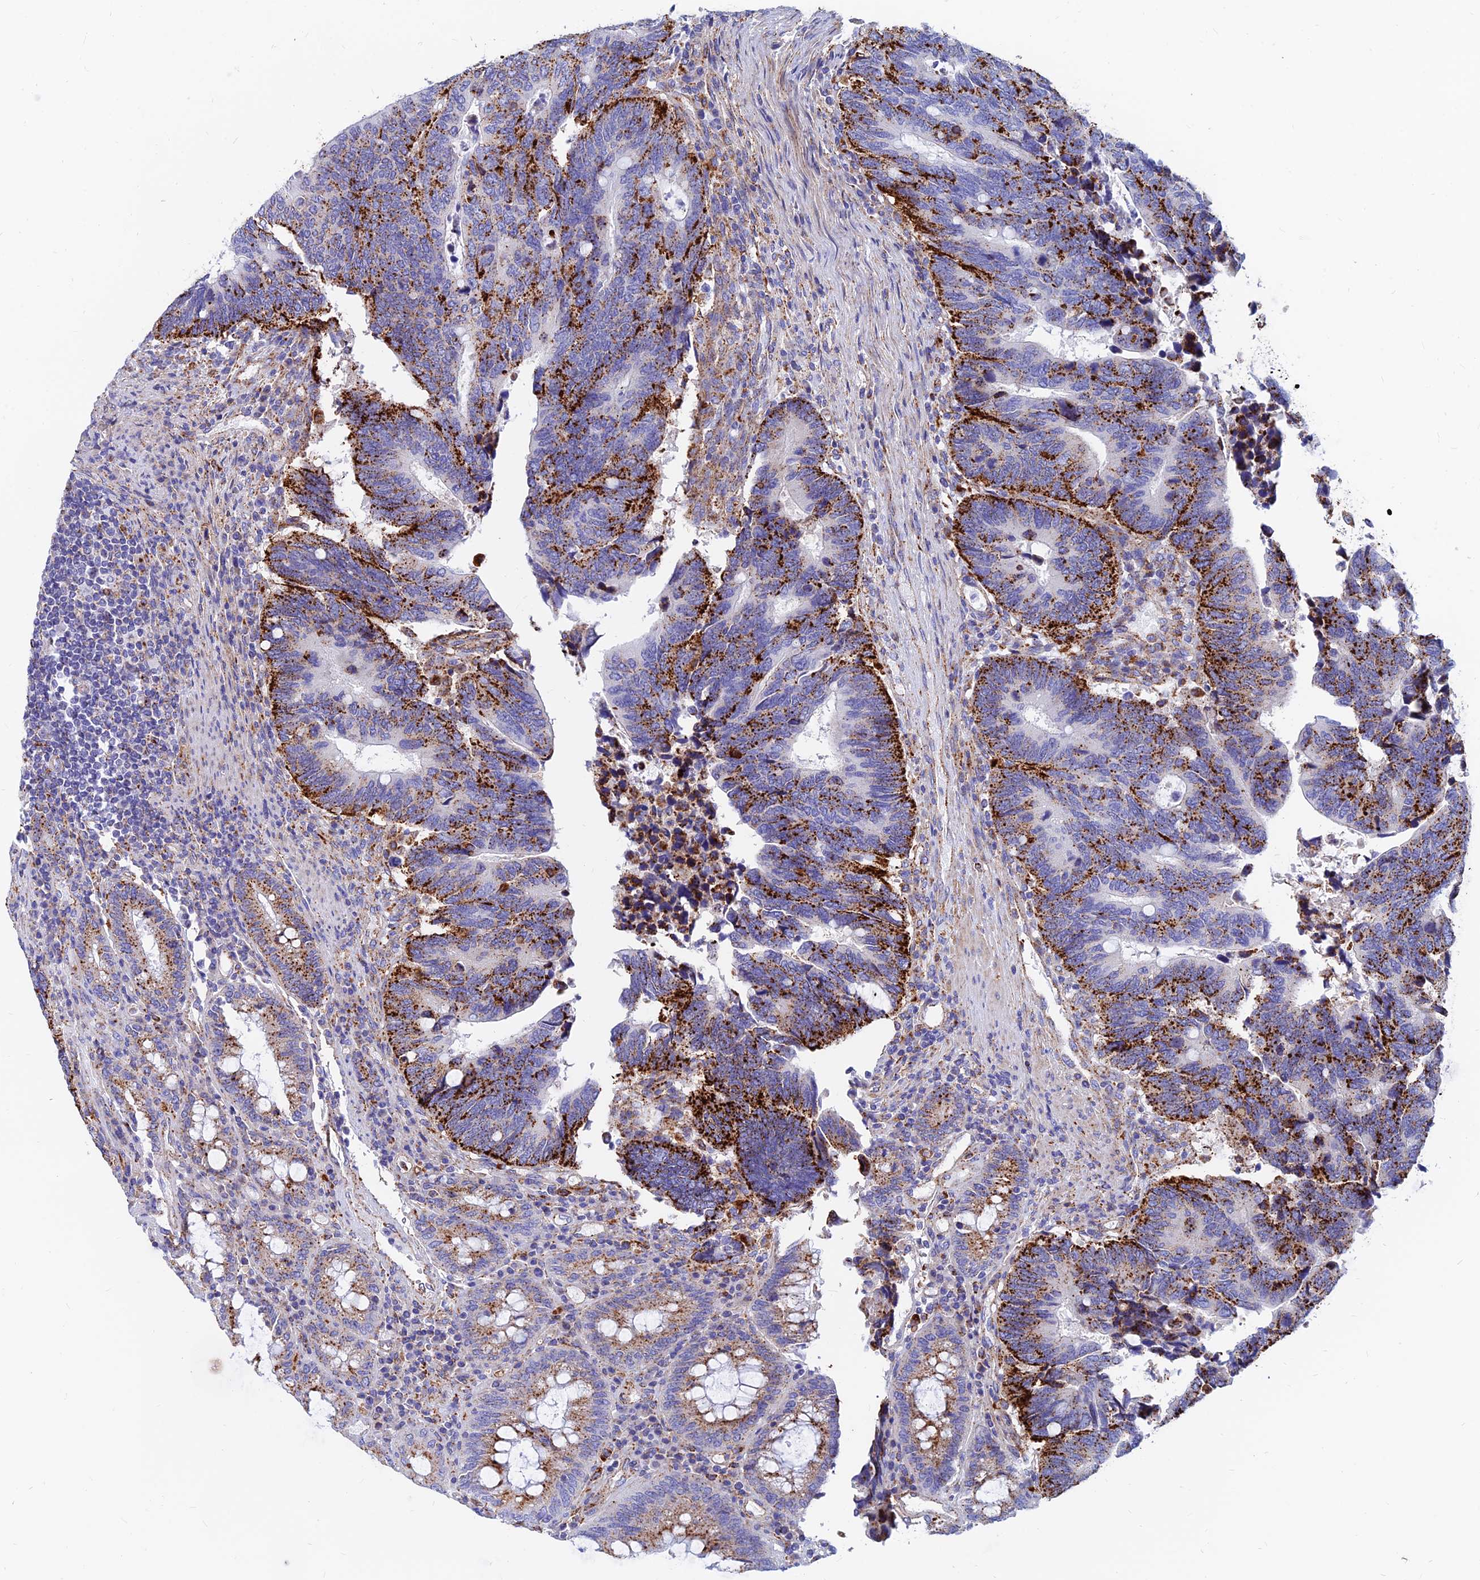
{"staining": {"intensity": "strong", "quantity": ">75%", "location": "cytoplasmic/membranous"}, "tissue": "colorectal cancer", "cell_type": "Tumor cells", "image_type": "cancer", "snomed": [{"axis": "morphology", "description": "Adenocarcinoma, NOS"}, {"axis": "topography", "description": "Colon"}], "caption": "This micrograph reveals adenocarcinoma (colorectal) stained with immunohistochemistry to label a protein in brown. The cytoplasmic/membranous of tumor cells show strong positivity for the protein. Nuclei are counter-stained blue.", "gene": "SPNS1", "patient": {"sex": "male", "age": 87}}